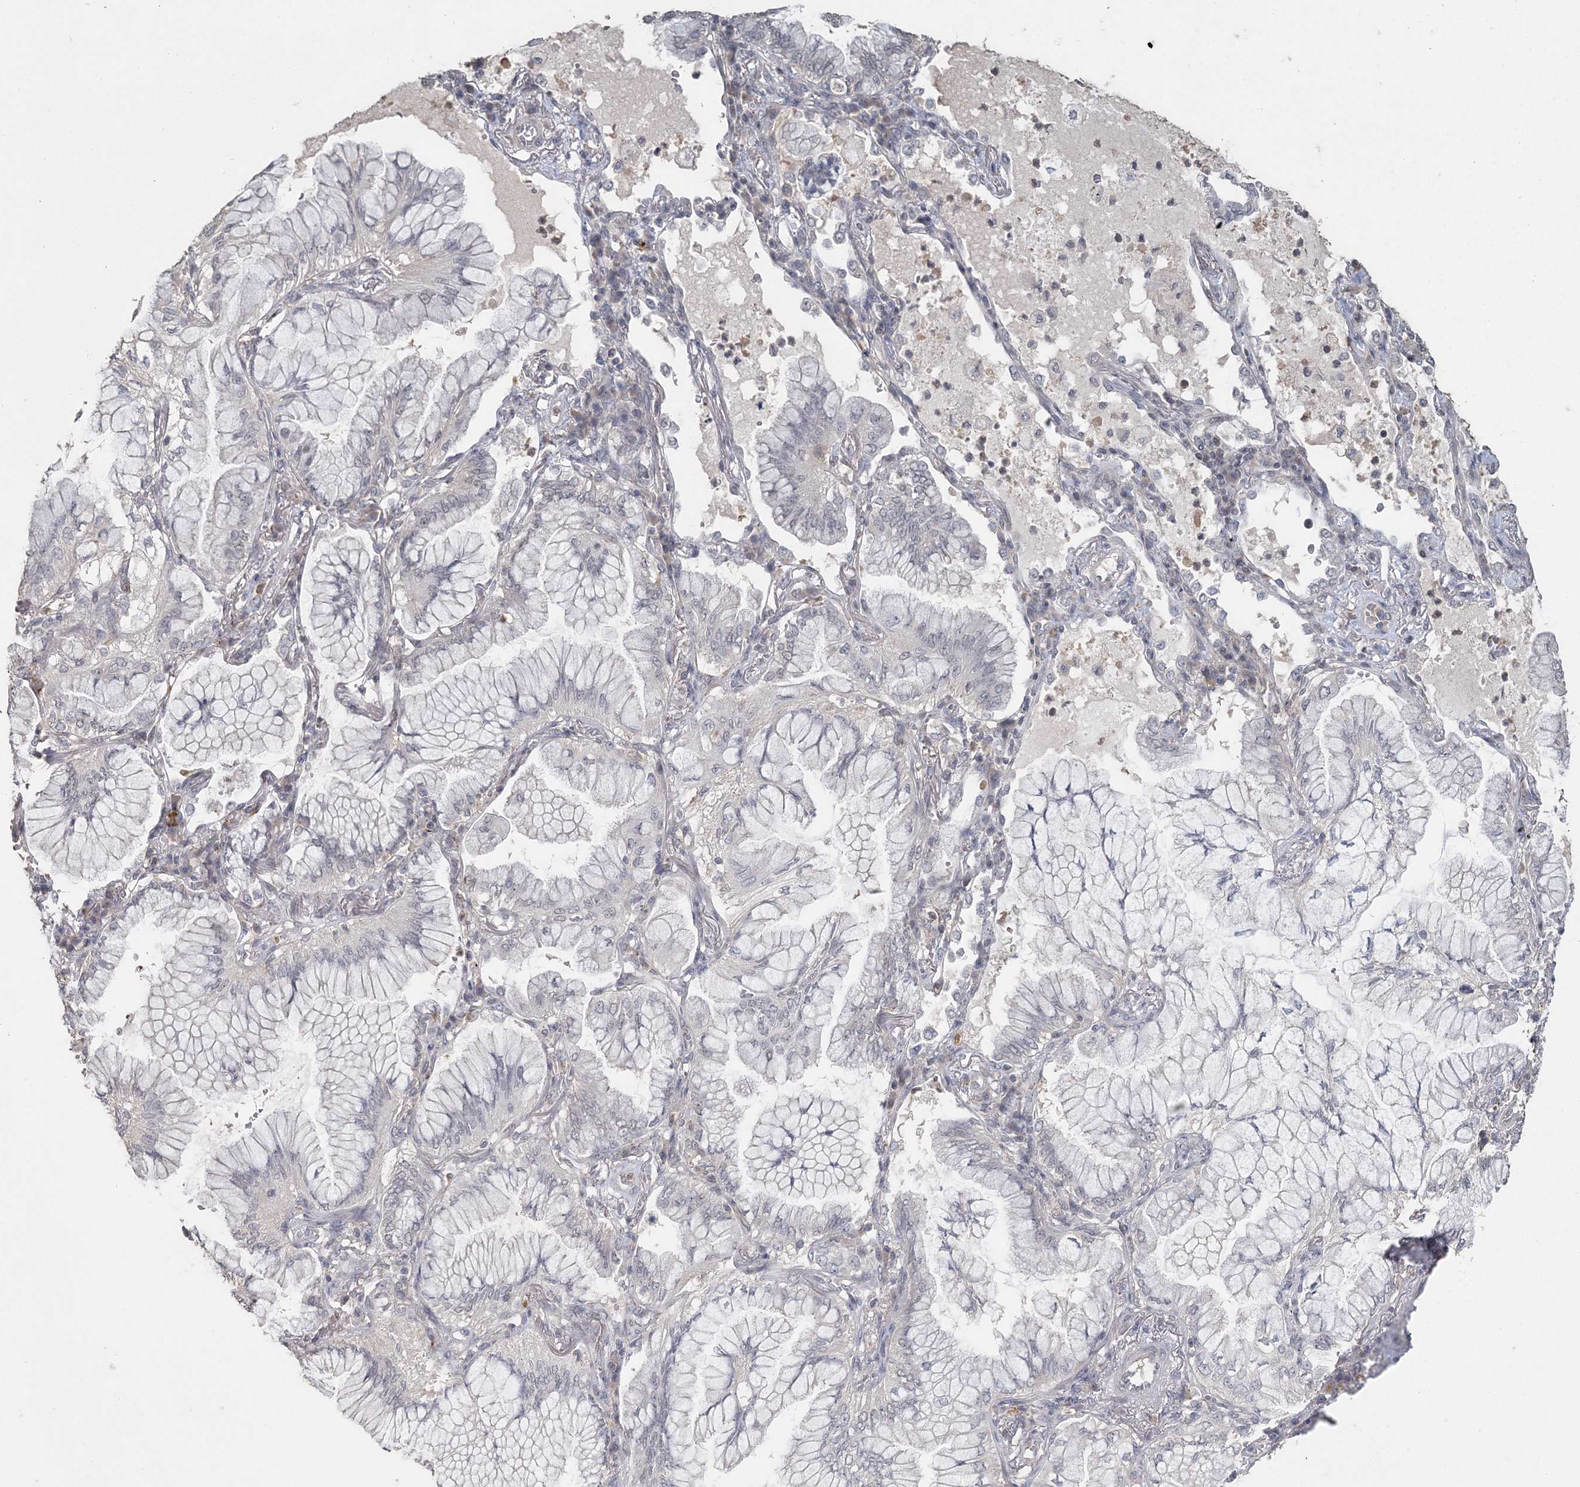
{"staining": {"intensity": "negative", "quantity": "none", "location": "none"}, "tissue": "lung cancer", "cell_type": "Tumor cells", "image_type": "cancer", "snomed": [{"axis": "morphology", "description": "Adenocarcinoma, NOS"}, {"axis": "topography", "description": "Lung"}], "caption": "Tumor cells show no significant protein staining in adenocarcinoma (lung).", "gene": "UIMC1", "patient": {"sex": "female", "age": 70}}